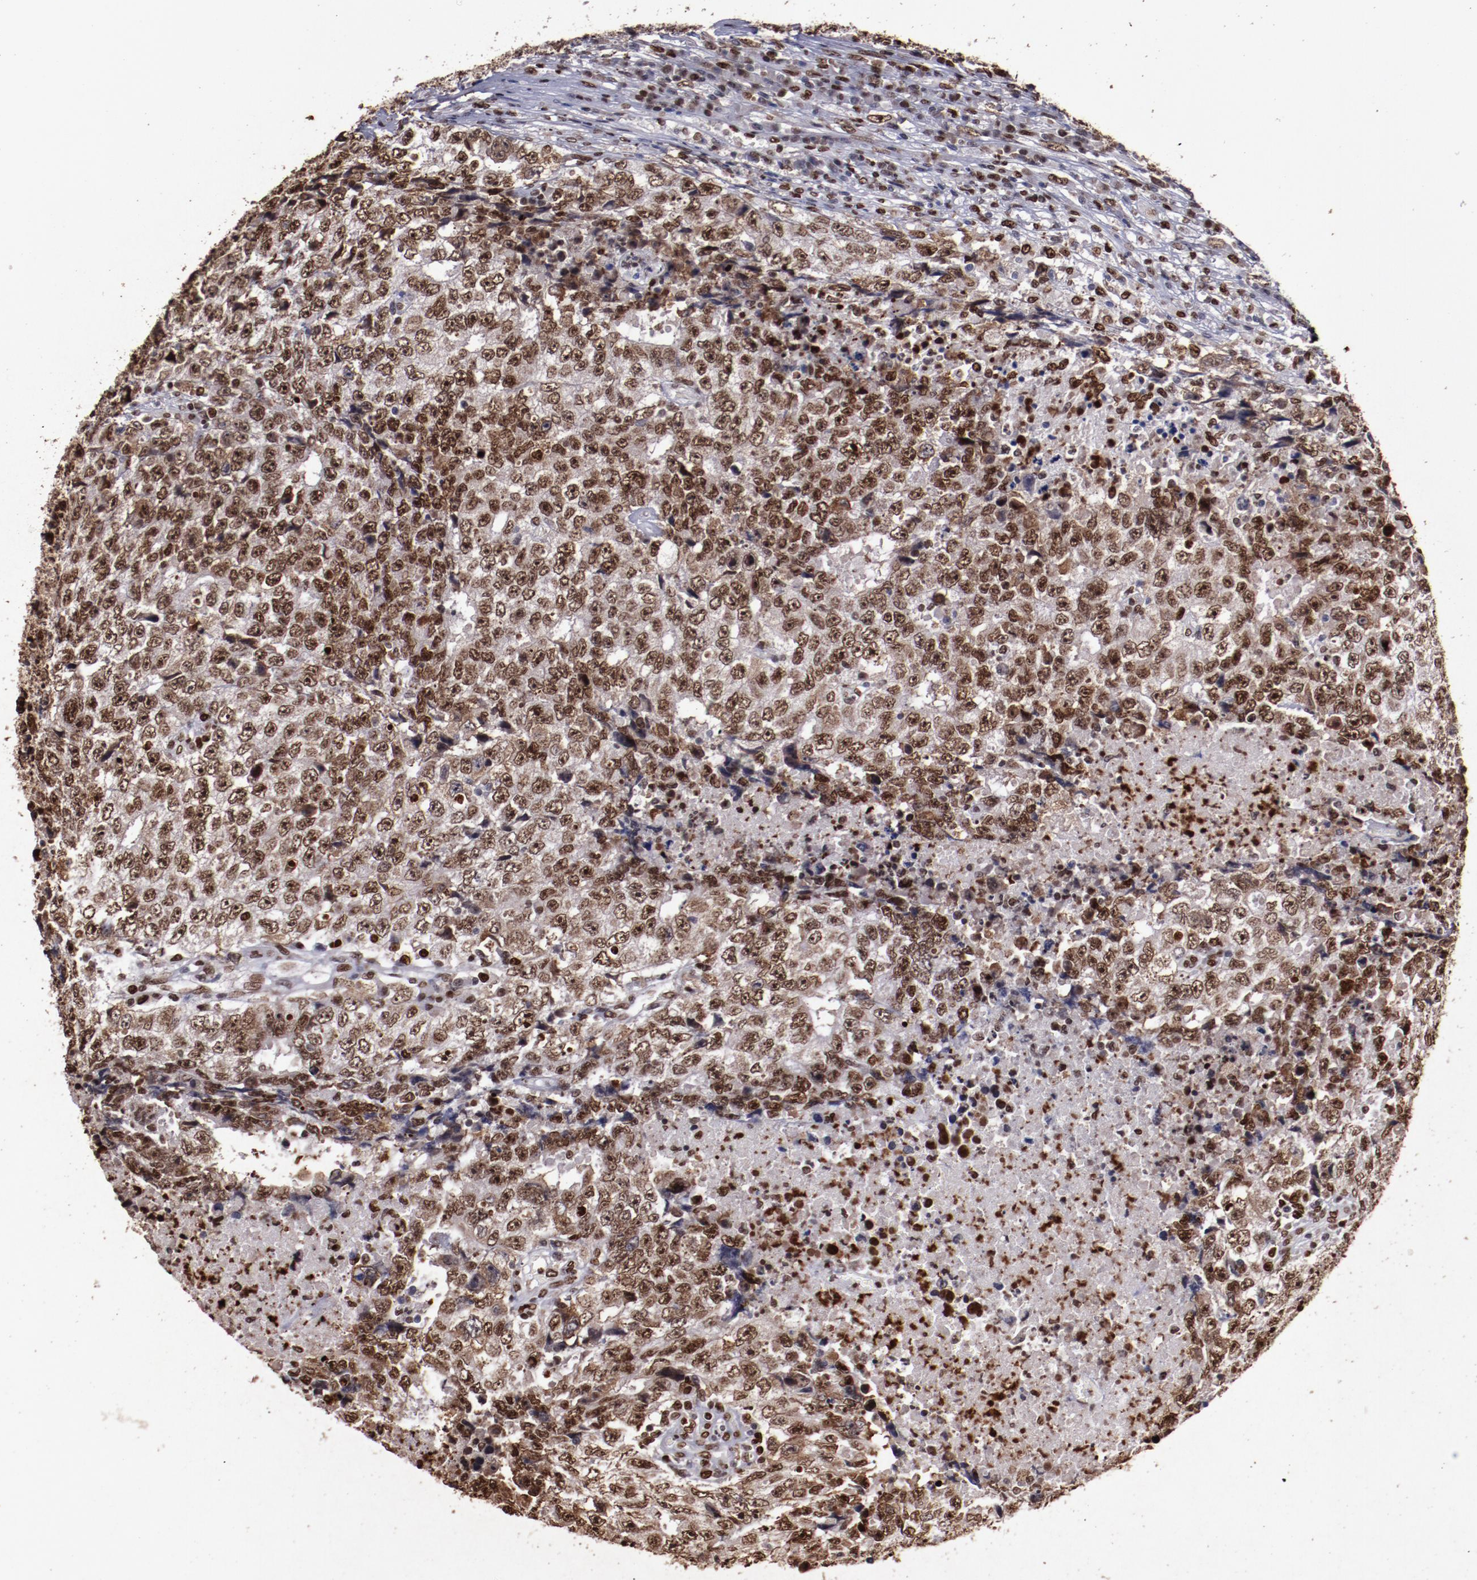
{"staining": {"intensity": "moderate", "quantity": ">75%", "location": "nuclear"}, "tissue": "testis cancer", "cell_type": "Tumor cells", "image_type": "cancer", "snomed": [{"axis": "morphology", "description": "Necrosis, NOS"}, {"axis": "morphology", "description": "Carcinoma, Embryonal, NOS"}, {"axis": "topography", "description": "Testis"}], "caption": "The immunohistochemical stain shows moderate nuclear positivity in tumor cells of testis cancer tissue. (Brightfield microscopy of DAB IHC at high magnification).", "gene": "APEX1", "patient": {"sex": "male", "age": 19}}